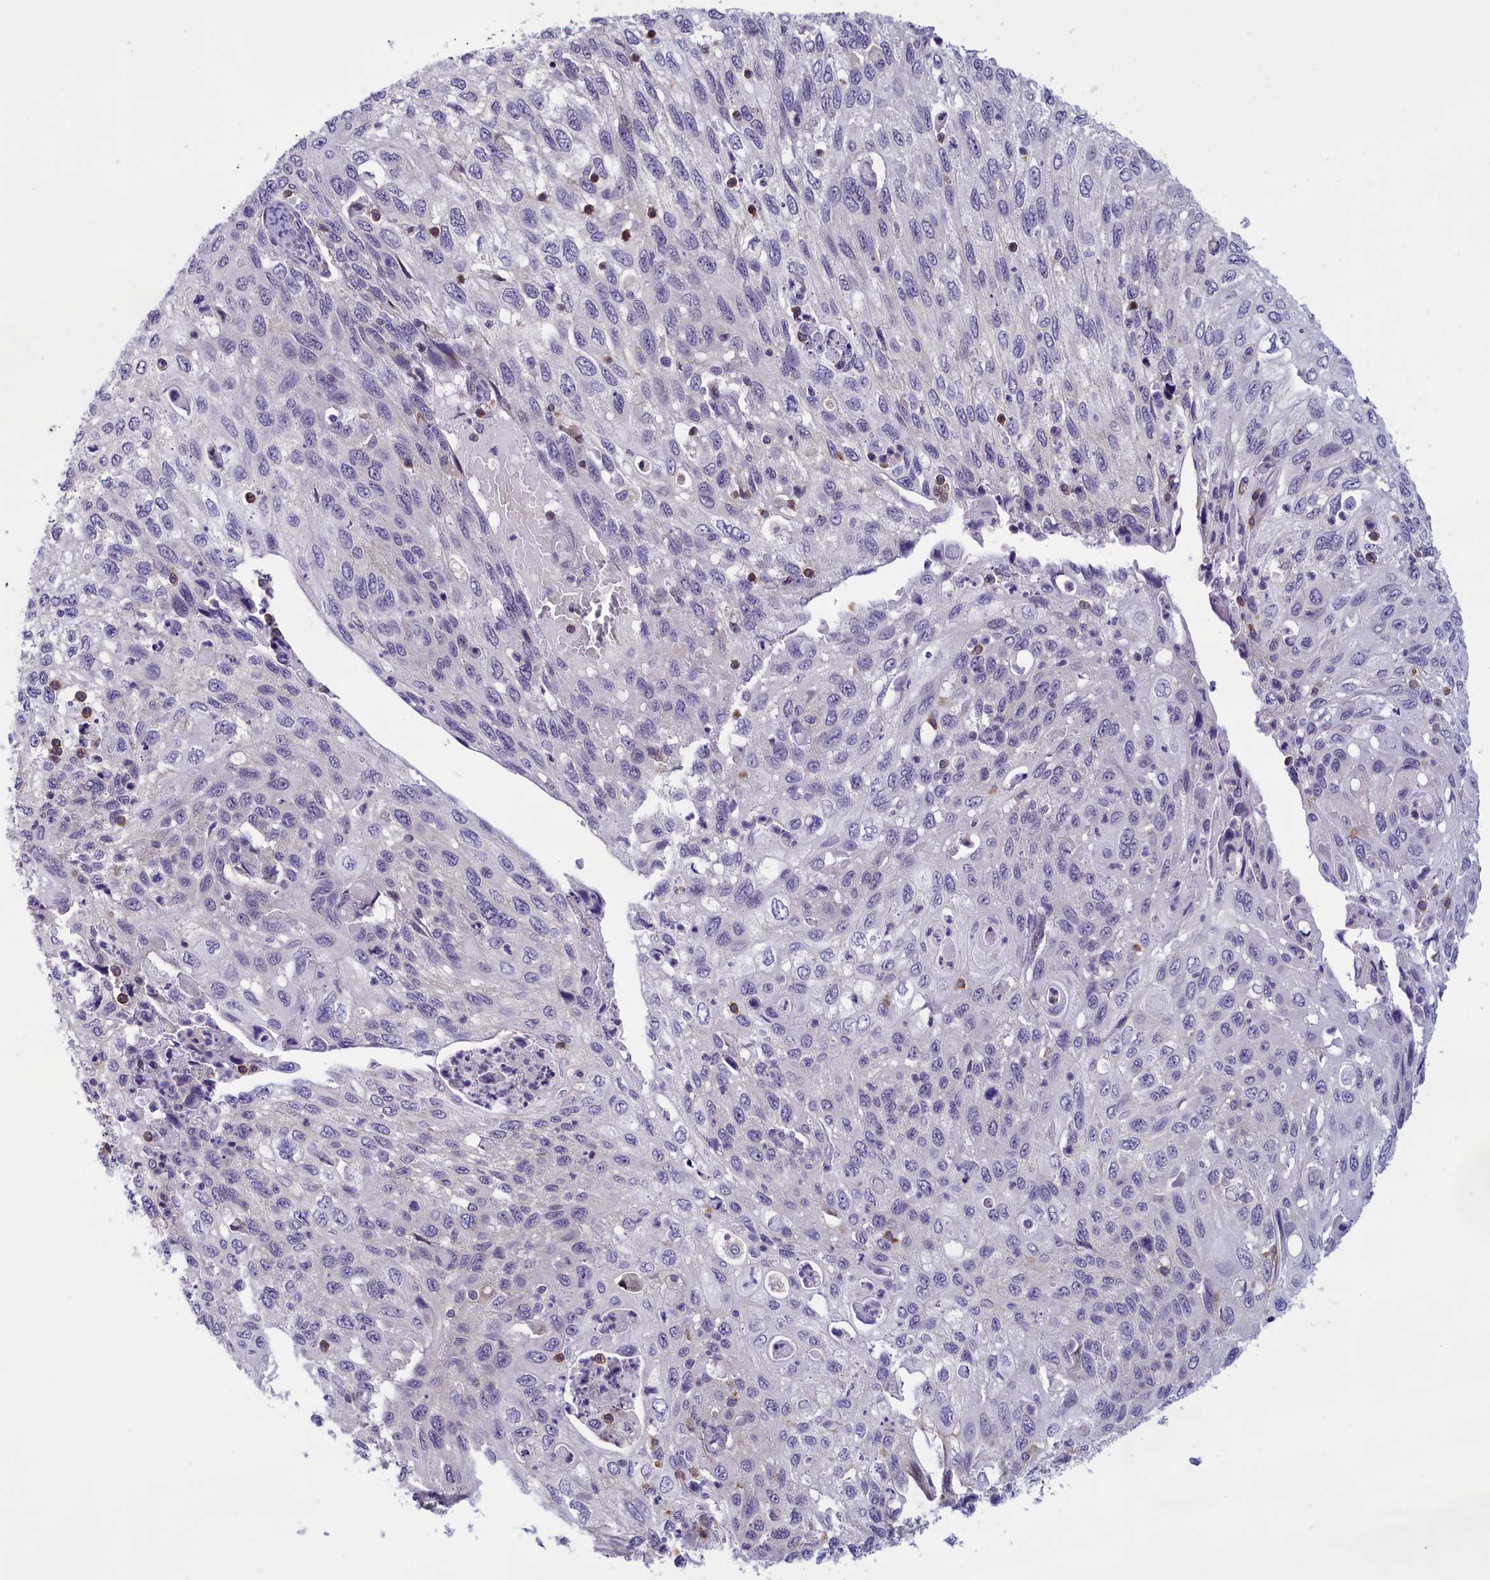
{"staining": {"intensity": "negative", "quantity": "none", "location": "none"}, "tissue": "cervical cancer", "cell_type": "Tumor cells", "image_type": "cancer", "snomed": [{"axis": "morphology", "description": "Squamous cell carcinoma, NOS"}, {"axis": "topography", "description": "Cervix"}], "caption": "The IHC micrograph has no significant staining in tumor cells of cervical cancer (squamous cell carcinoma) tissue. (Immunohistochemistry (ihc), brightfield microscopy, high magnification).", "gene": "CORO2A", "patient": {"sex": "female", "age": 70}}